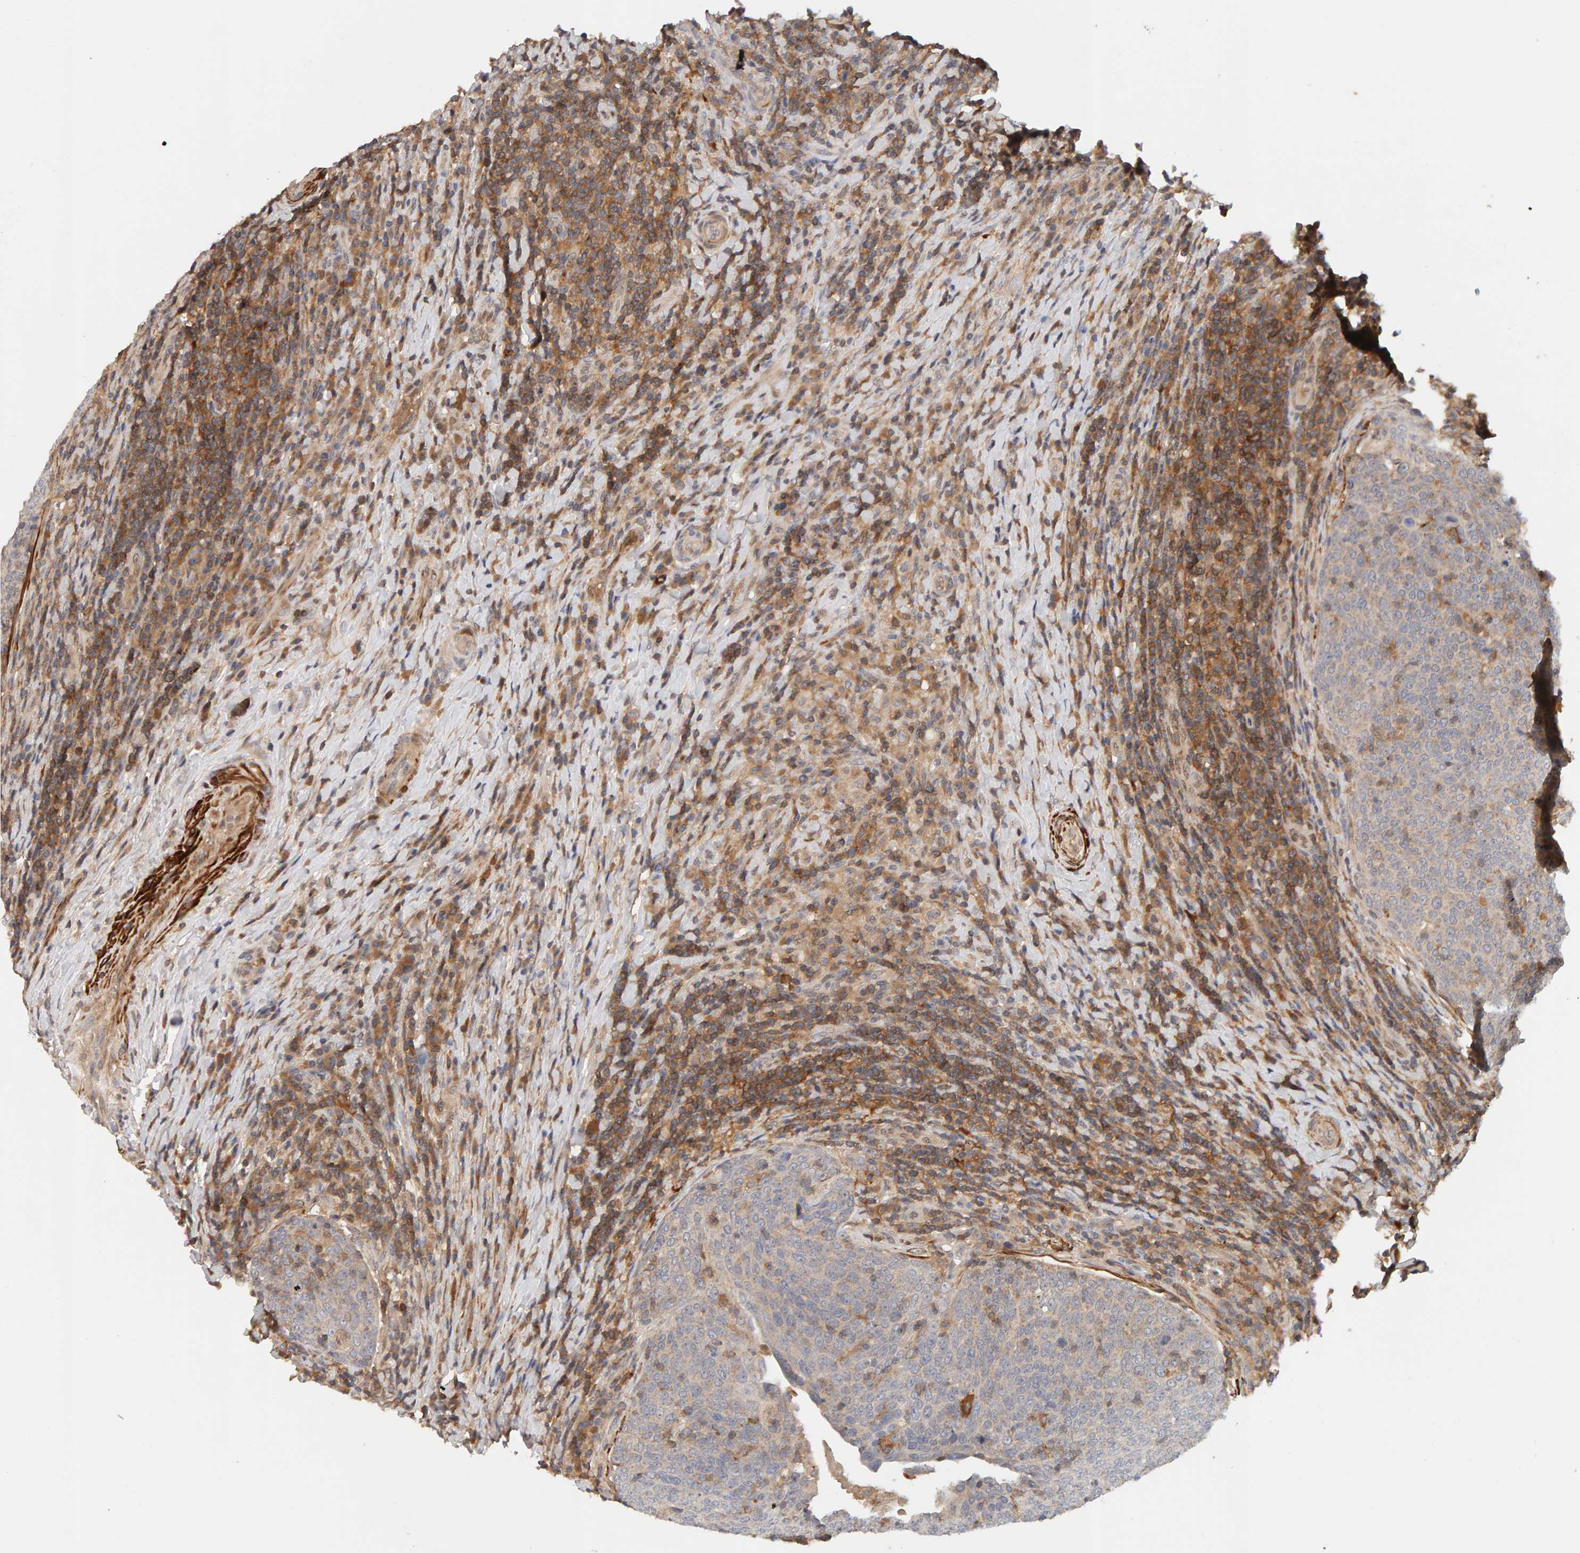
{"staining": {"intensity": "weak", "quantity": "25%-75%", "location": "cytoplasmic/membranous"}, "tissue": "head and neck cancer", "cell_type": "Tumor cells", "image_type": "cancer", "snomed": [{"axis": "morphology", "description": "Squamous cell carcinoma, NOS"}, {"axis": "morphology", "description": "Squamous cell carcinoma, metastatic, NOS"}, {"axis": "topography", "description": "Lymph node"}, {"axis": "topography", "description": "Head-Neck"}], "caption": "This photomicrograph demonstrates IHC staining of head and neck squamous cell carcinoma, with low weak cytoplasmic/membranous staining in approximately 25%-75% of tumor cells.", "gene": "NUDCD1", "patient": {"sex": "male", "age": 62}}